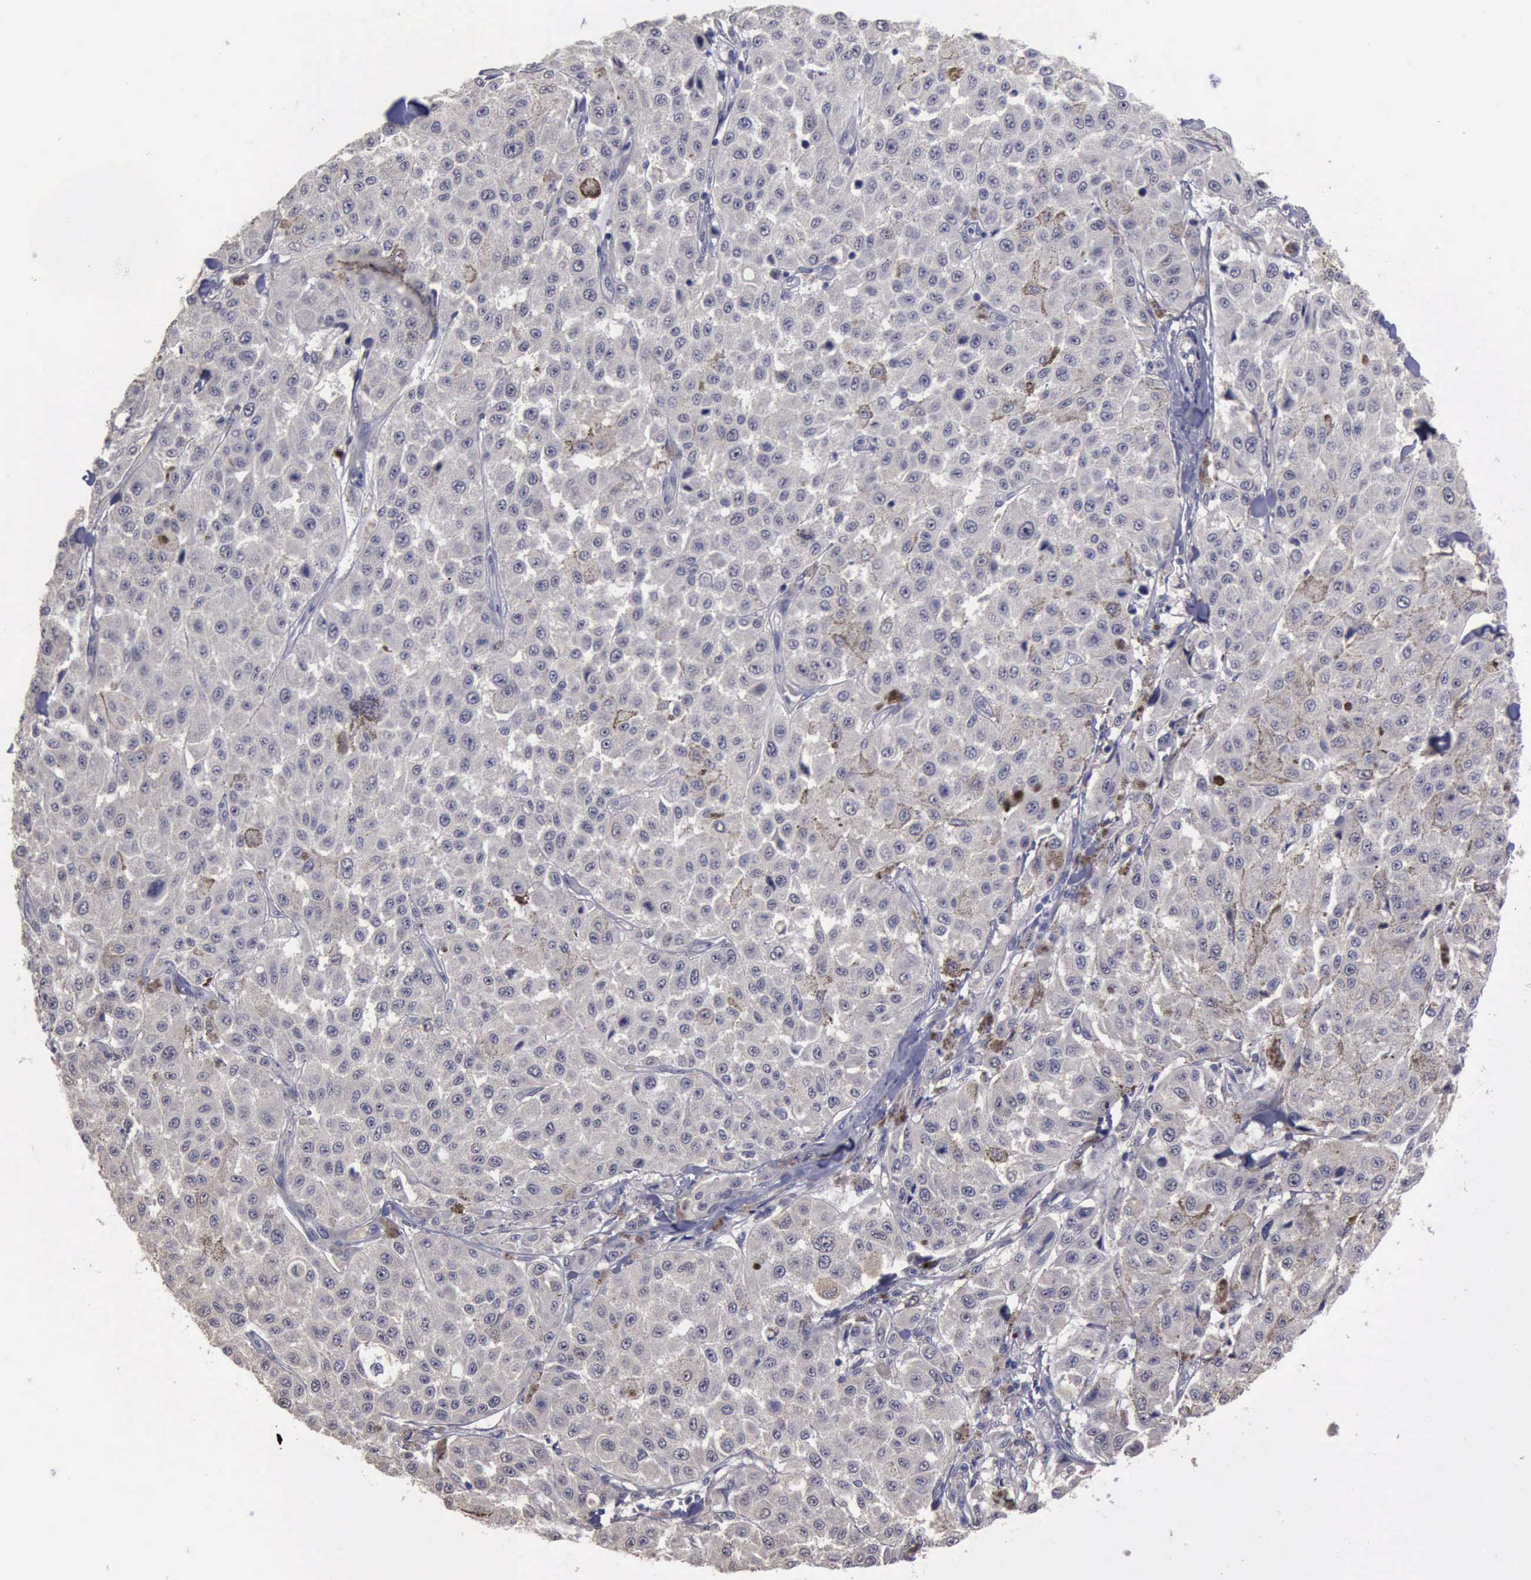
{"staining": {"intensity": "negative", "quantity": "none", "location": "none"}, "tissue": "melanoma", "cell_type": "Tumor cells", "image_type": "cancer", "snomed": [{"axis": "morphology", "description": "Malignant melanoma, NOS"}, {"axis": "topography", "description": "Skin"}], "caption": "IHC photomicrograph of neoplastic tissue: human malignant melanoma stained with DAB (3,3'-diaminobenzidine) reveals no significant protein staining in tumor cells.", "gene": "PHKA1", "patient": {"sex": "female", "age": 64}}